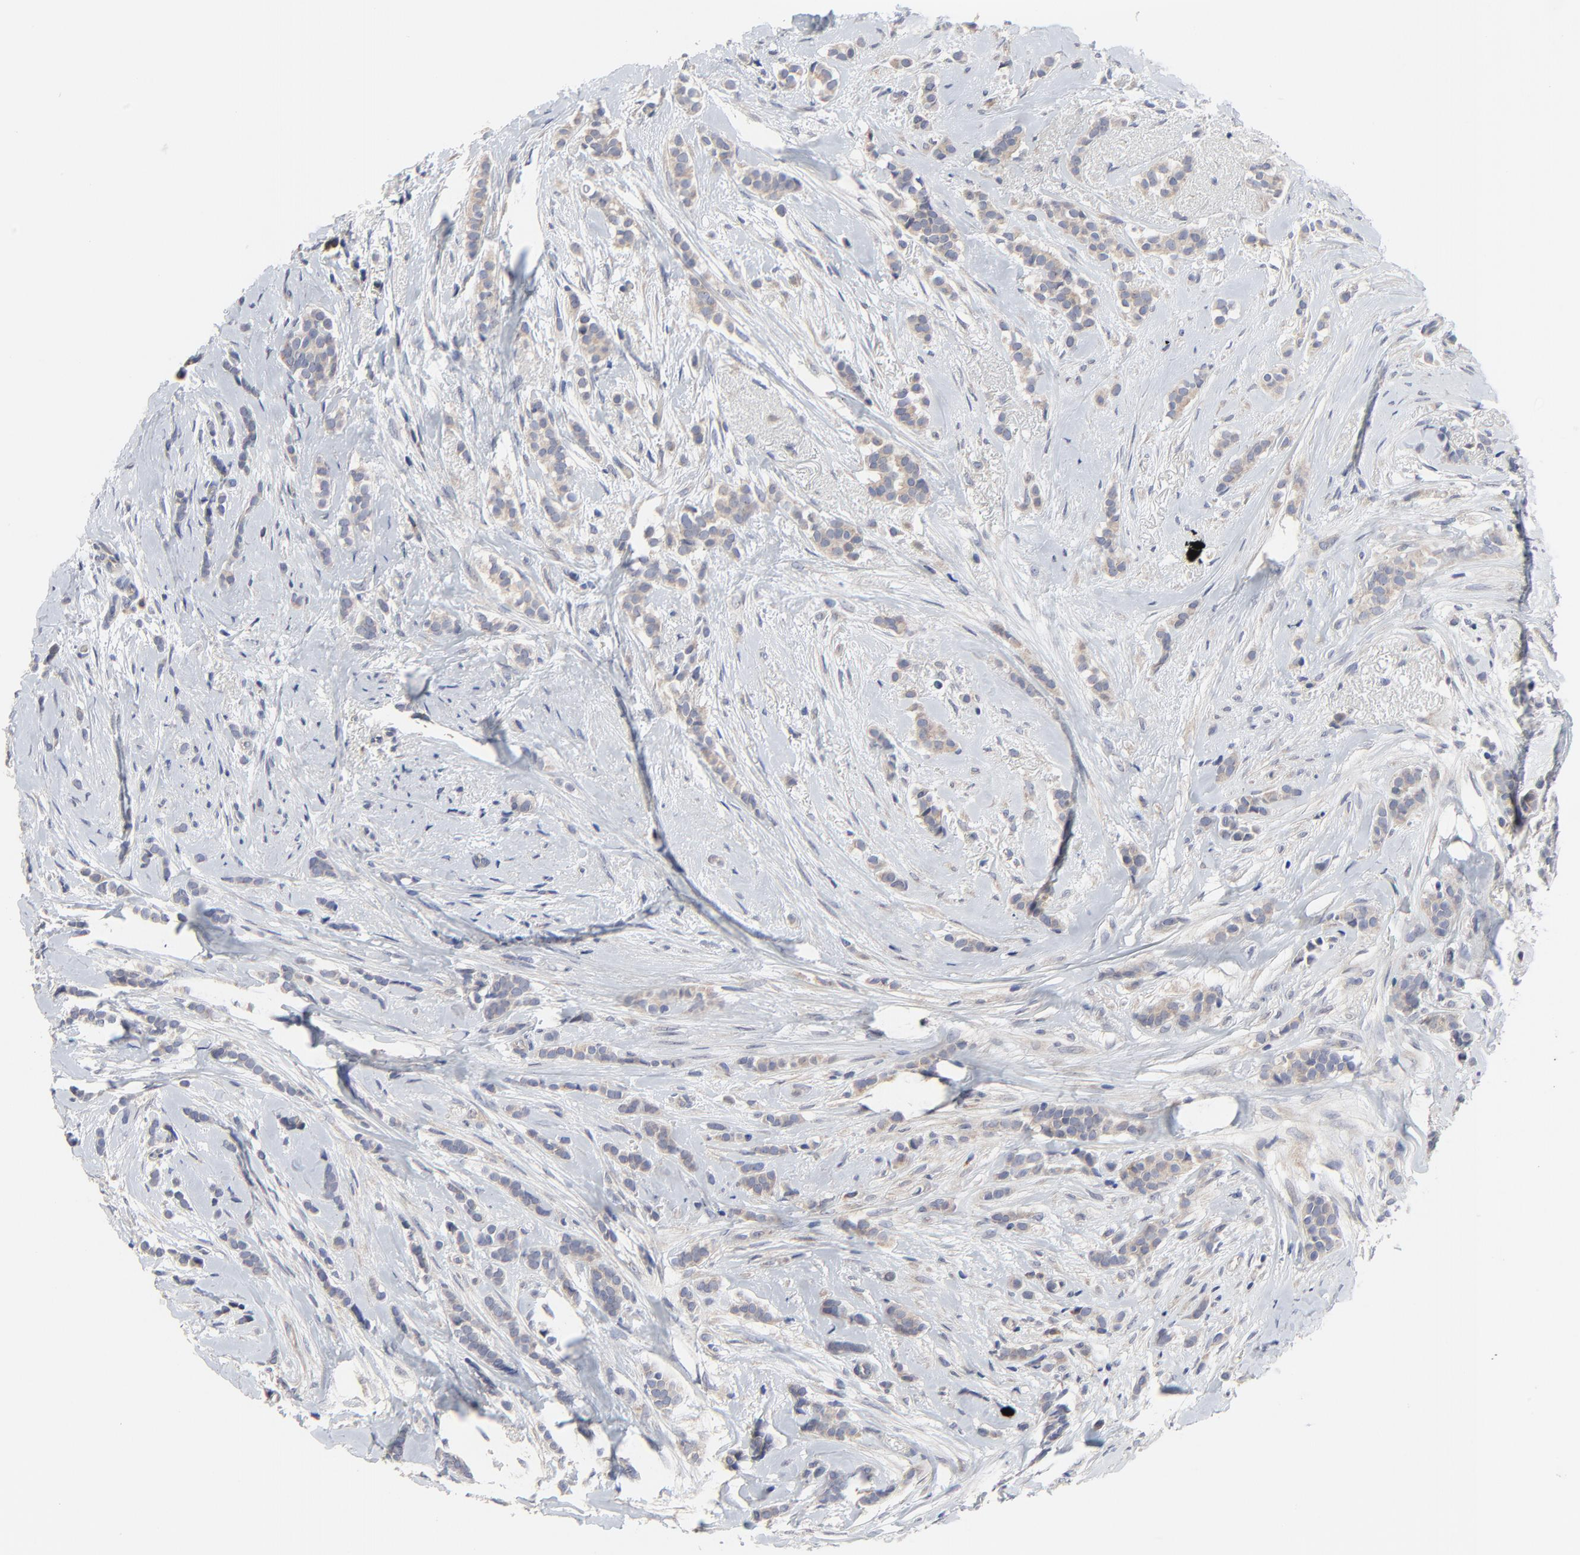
{"staining": {"intensity": "weak", "quantity": ">75%", "location": "cytoplasmic/membranous"}, "tissue": "breast cancer", "cell_type": "Tumor cells", "image_type": "cancer", "snomed": [{"axis": "morphology", "description": "Lobular carcinoma"}, {"axis": "topography", "description": "Breast"}], "caption": "Immunohistochemistry (IHC) of lobular carcinoma (breast) displays low levels of weak cytoplasmic/membranous staining in about >75% of tumor cells.", "gene": "DHRSX", "patient": {"sex": "female", "age": 56}}